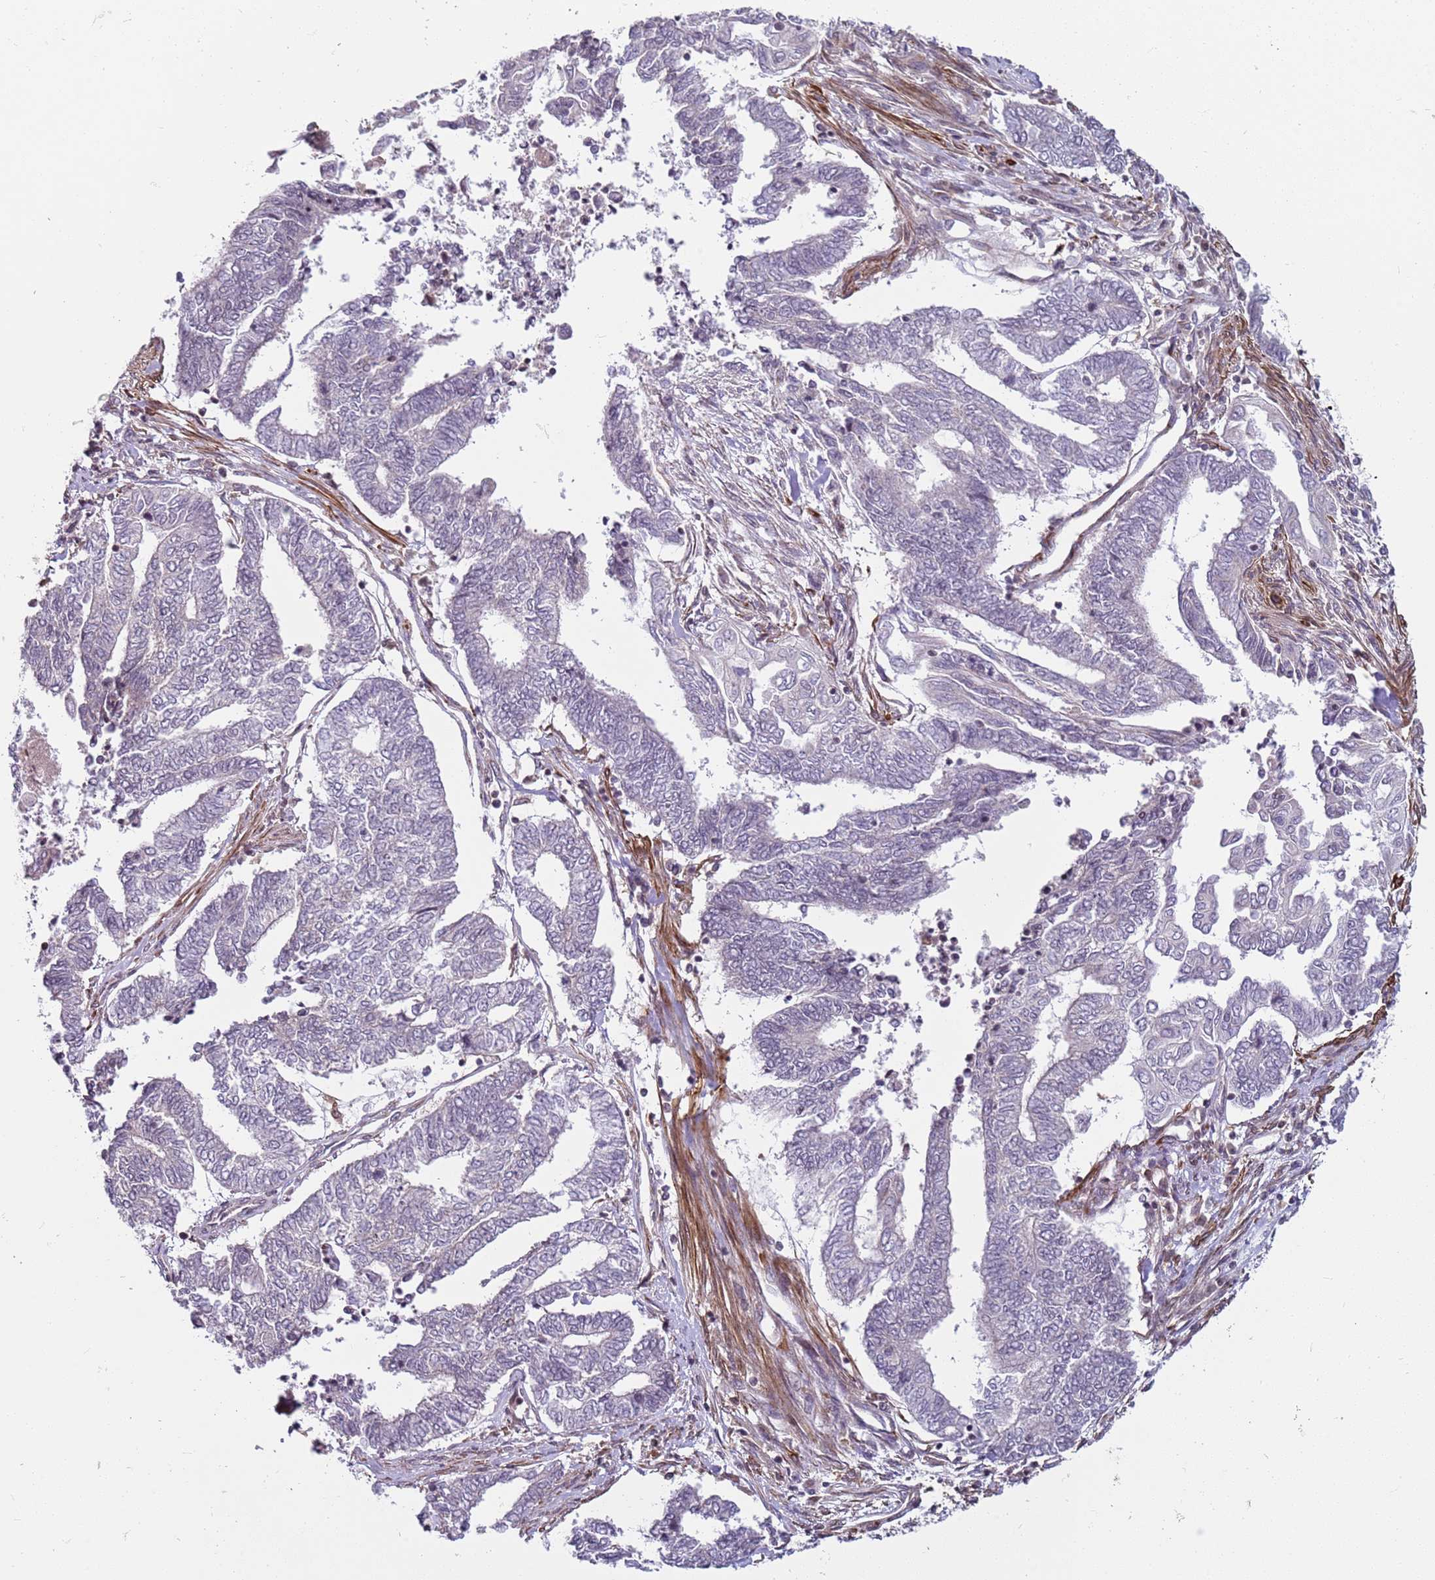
{"staining": {"intensity": "negative", "quantity": "none", "location": "none"}, "tissue": "endometrial cancer", "cell_type": "Tumor cells", "image_type": "cancer", "snomed": [{"axis": "morphology", "description": "Adenocarcinoma, NOS"}, {"axis": "topography", "description": "Uterus"}, {"axis": "topography", "description": "Endometrium"}], "caption": "Immunohistochemistry photomicrograph of endometrial adenocarcinoma stained for a protein (brown), which shows no expression in tumor cells.", "gene": "SNAPC4", "patient": {"sex": "female", "age": 70}}